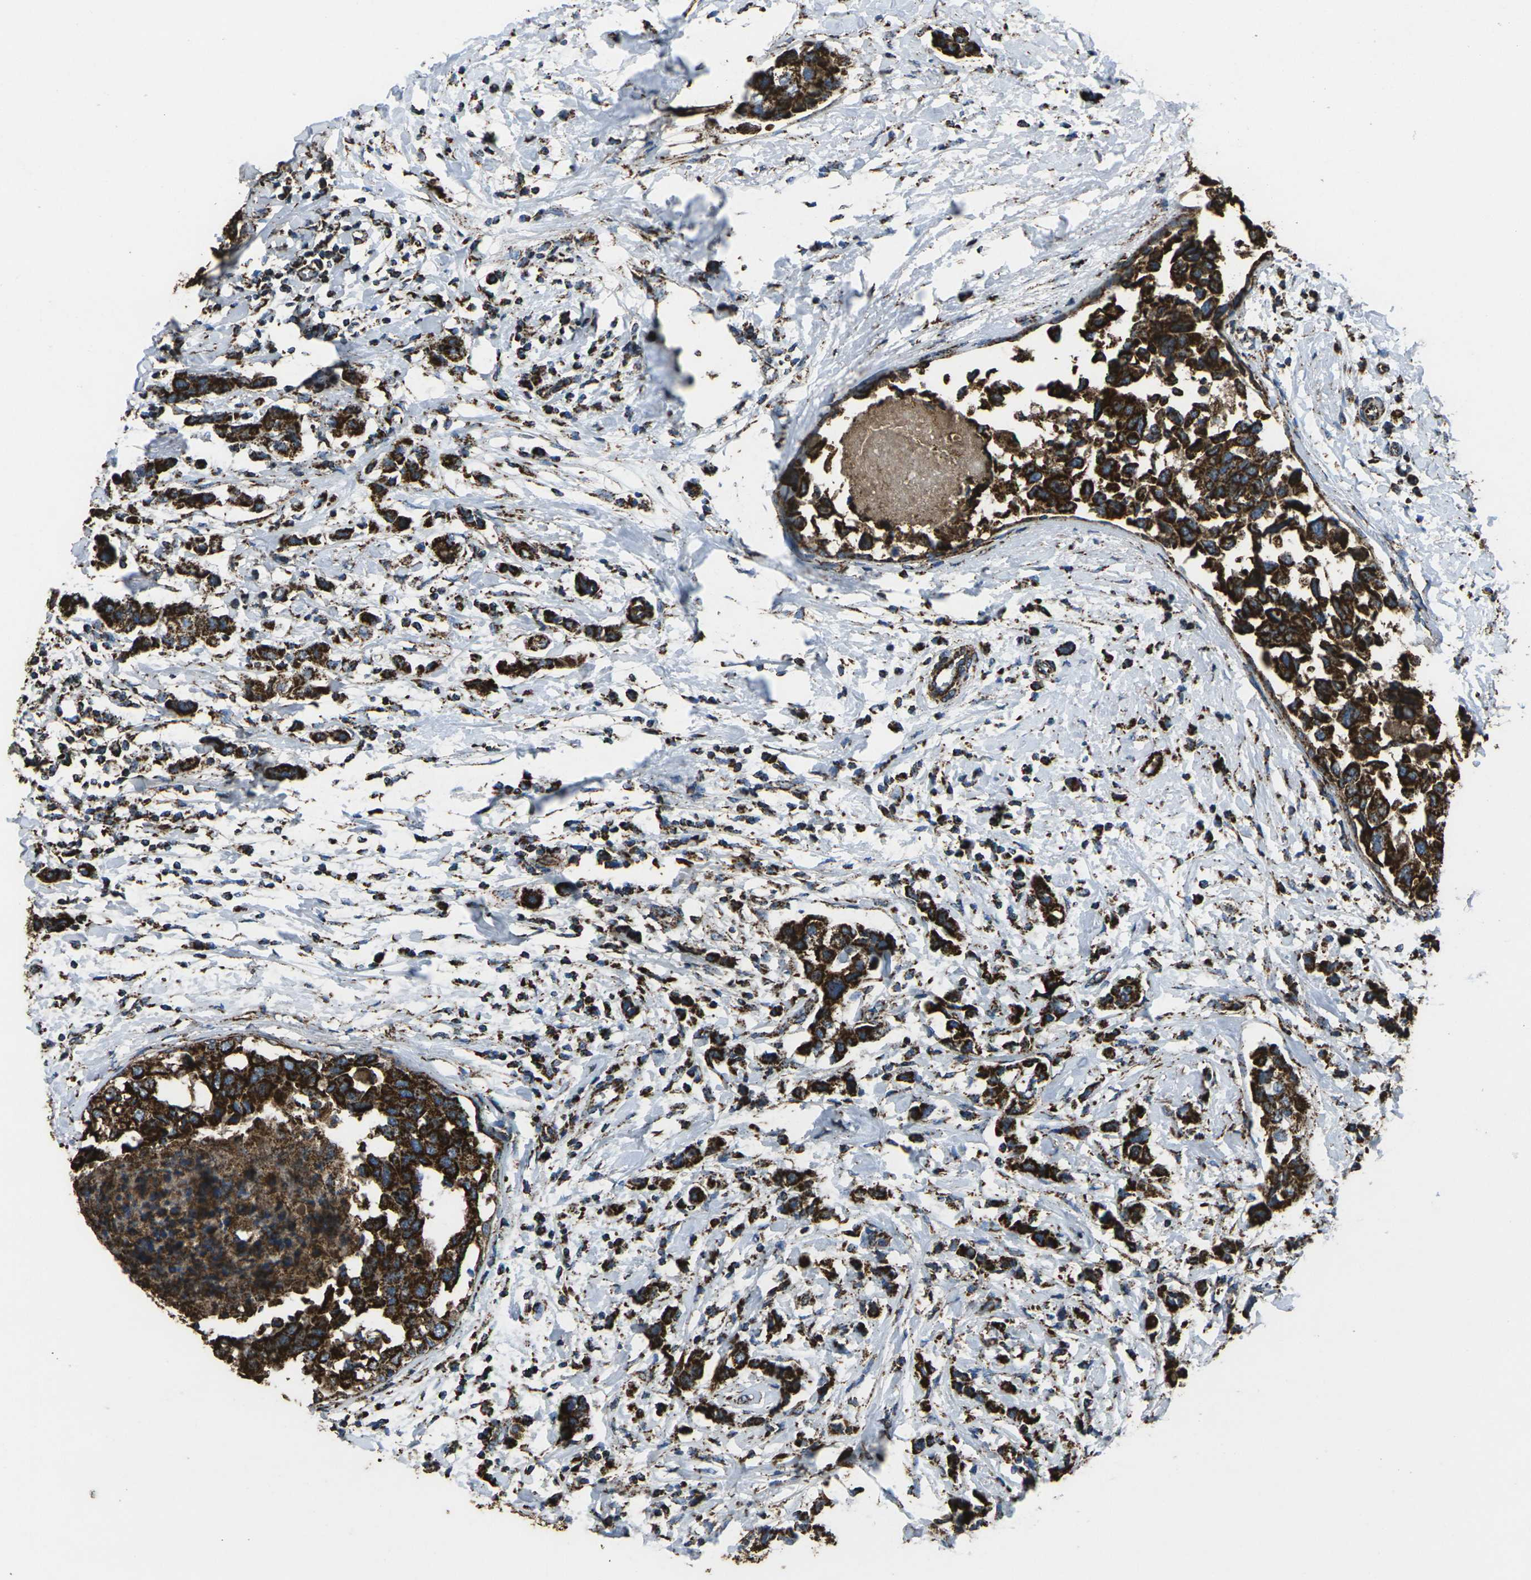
{"staining": {"intensity": "strong", "quantity": ">75%", "location": "cytoplasmic/membranous"}, "tissue": "breast cancer", "cell_type": "Tumor cells", "image_type": "cancer", "snomed": [{"axis": "morphology", "description": "Normal tissue, NOS"}, {"axis": "morphology", "description": "Duct carcinoma"}, {"axis": "topography", "description": "Breast"}], "caption": "Immunohistochemical staining of breast invasive ductal carcinoma displays high levels of strong cytoplasmic/membranous protein expression in about >75% of tumor cells. The staining was performed using DAB to visualize the protein expression in brown, while the nuclei were stained in blue with hematoxylin (Magnification: 20x).", "gene": "KLHL5", "patient": {"sex": "female", "age": 50}}